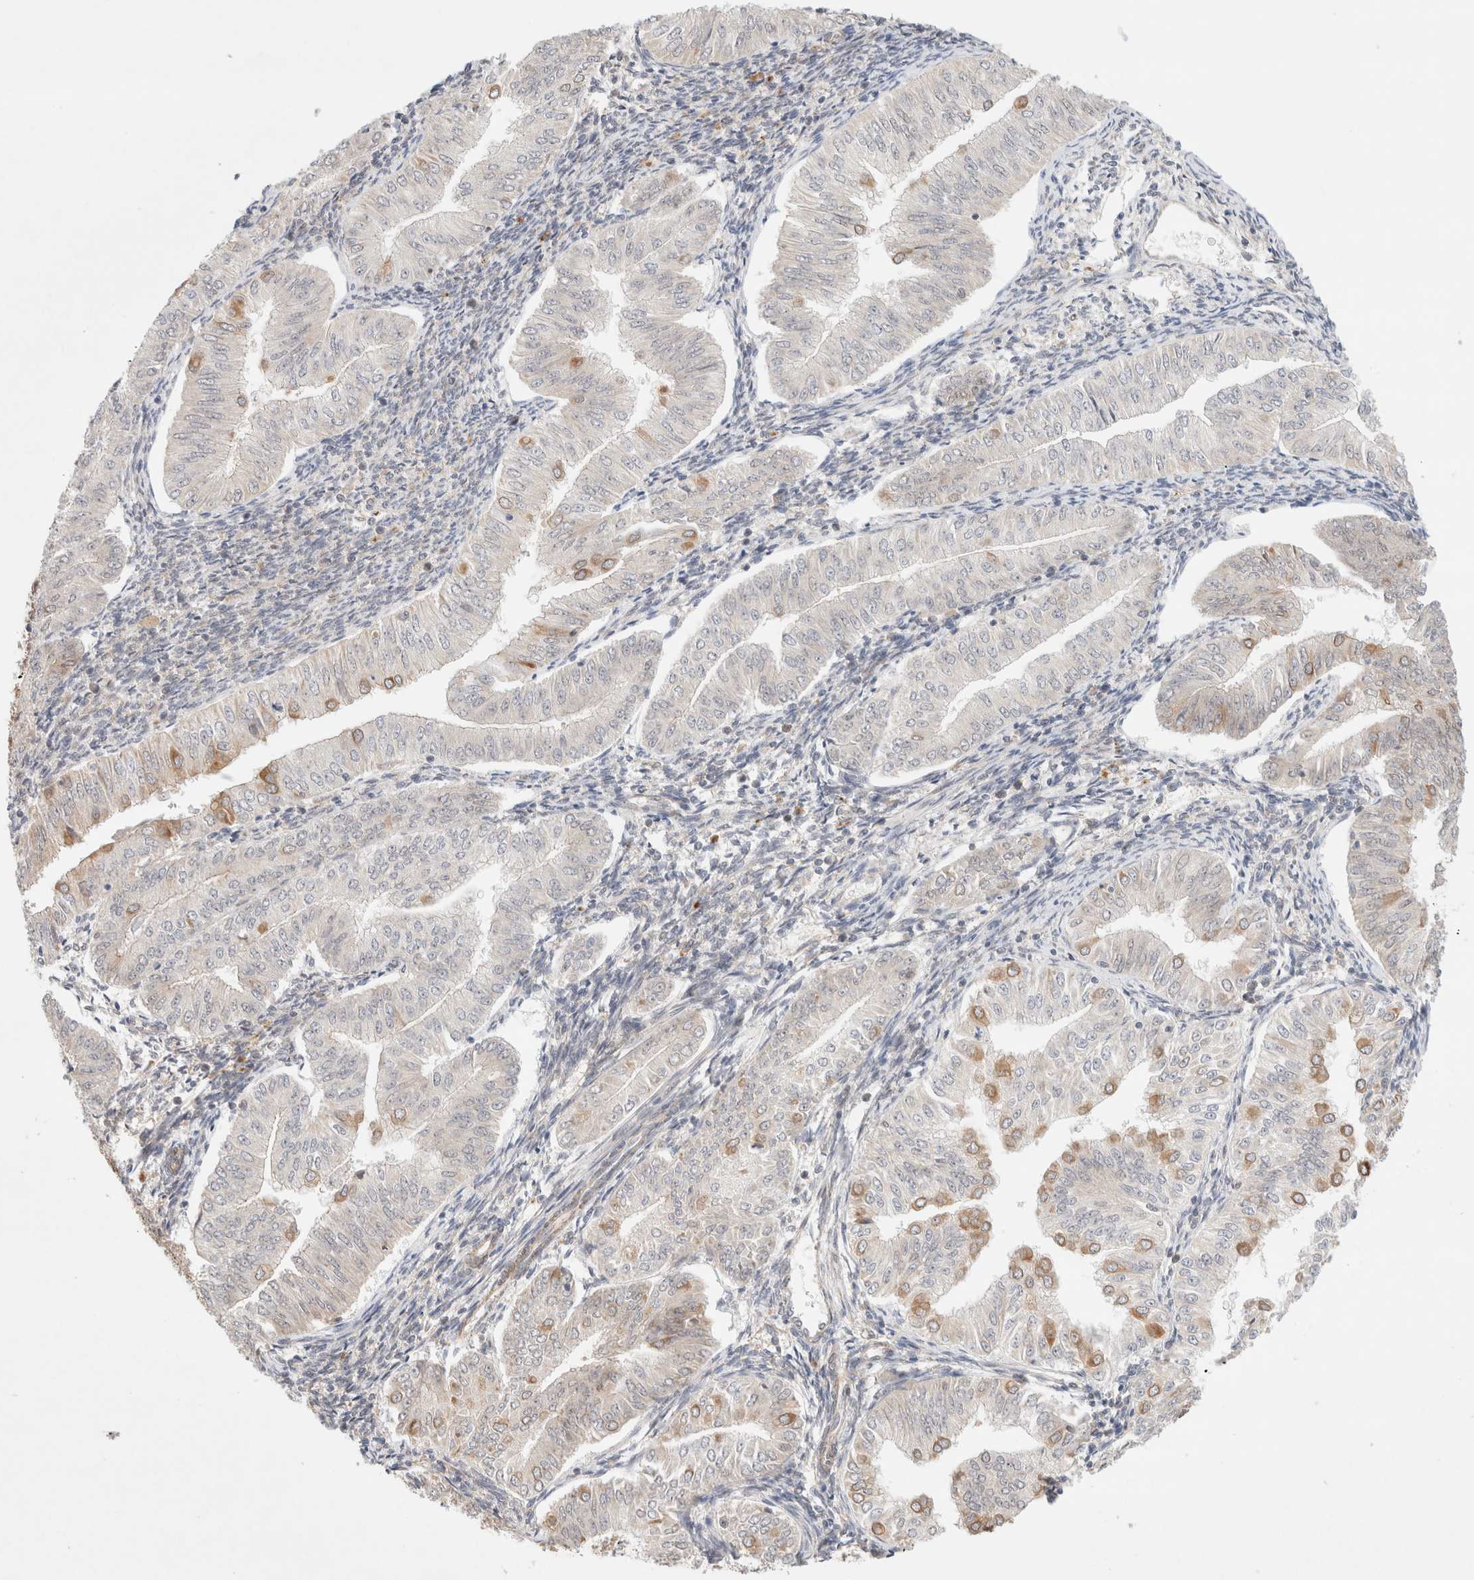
{"staining": {"intensity": "moderate", "quantity": "<25%", "location": "cytoplasmic/membranous"}, "tissue": "endometrial cancer", "cell_type": "Tumor cells", "image_type": "cancer", "snomed": [{"axis": "morphology", "description": "Normal tissue, NOS"}, {"axis": "morphology", "description": "Adenocarcinoma, NOS"}, {"axis": "topography", "description": "Endometrium"}], "caption": "Human endometrial adenocarcinoma stained for a protein (brown) exhibits moderate cytoplasmic/membranous positive staining in about <25% of tumor cells.", "gene": "RRP15", "patient": {"sex": "female", "age": 53}}